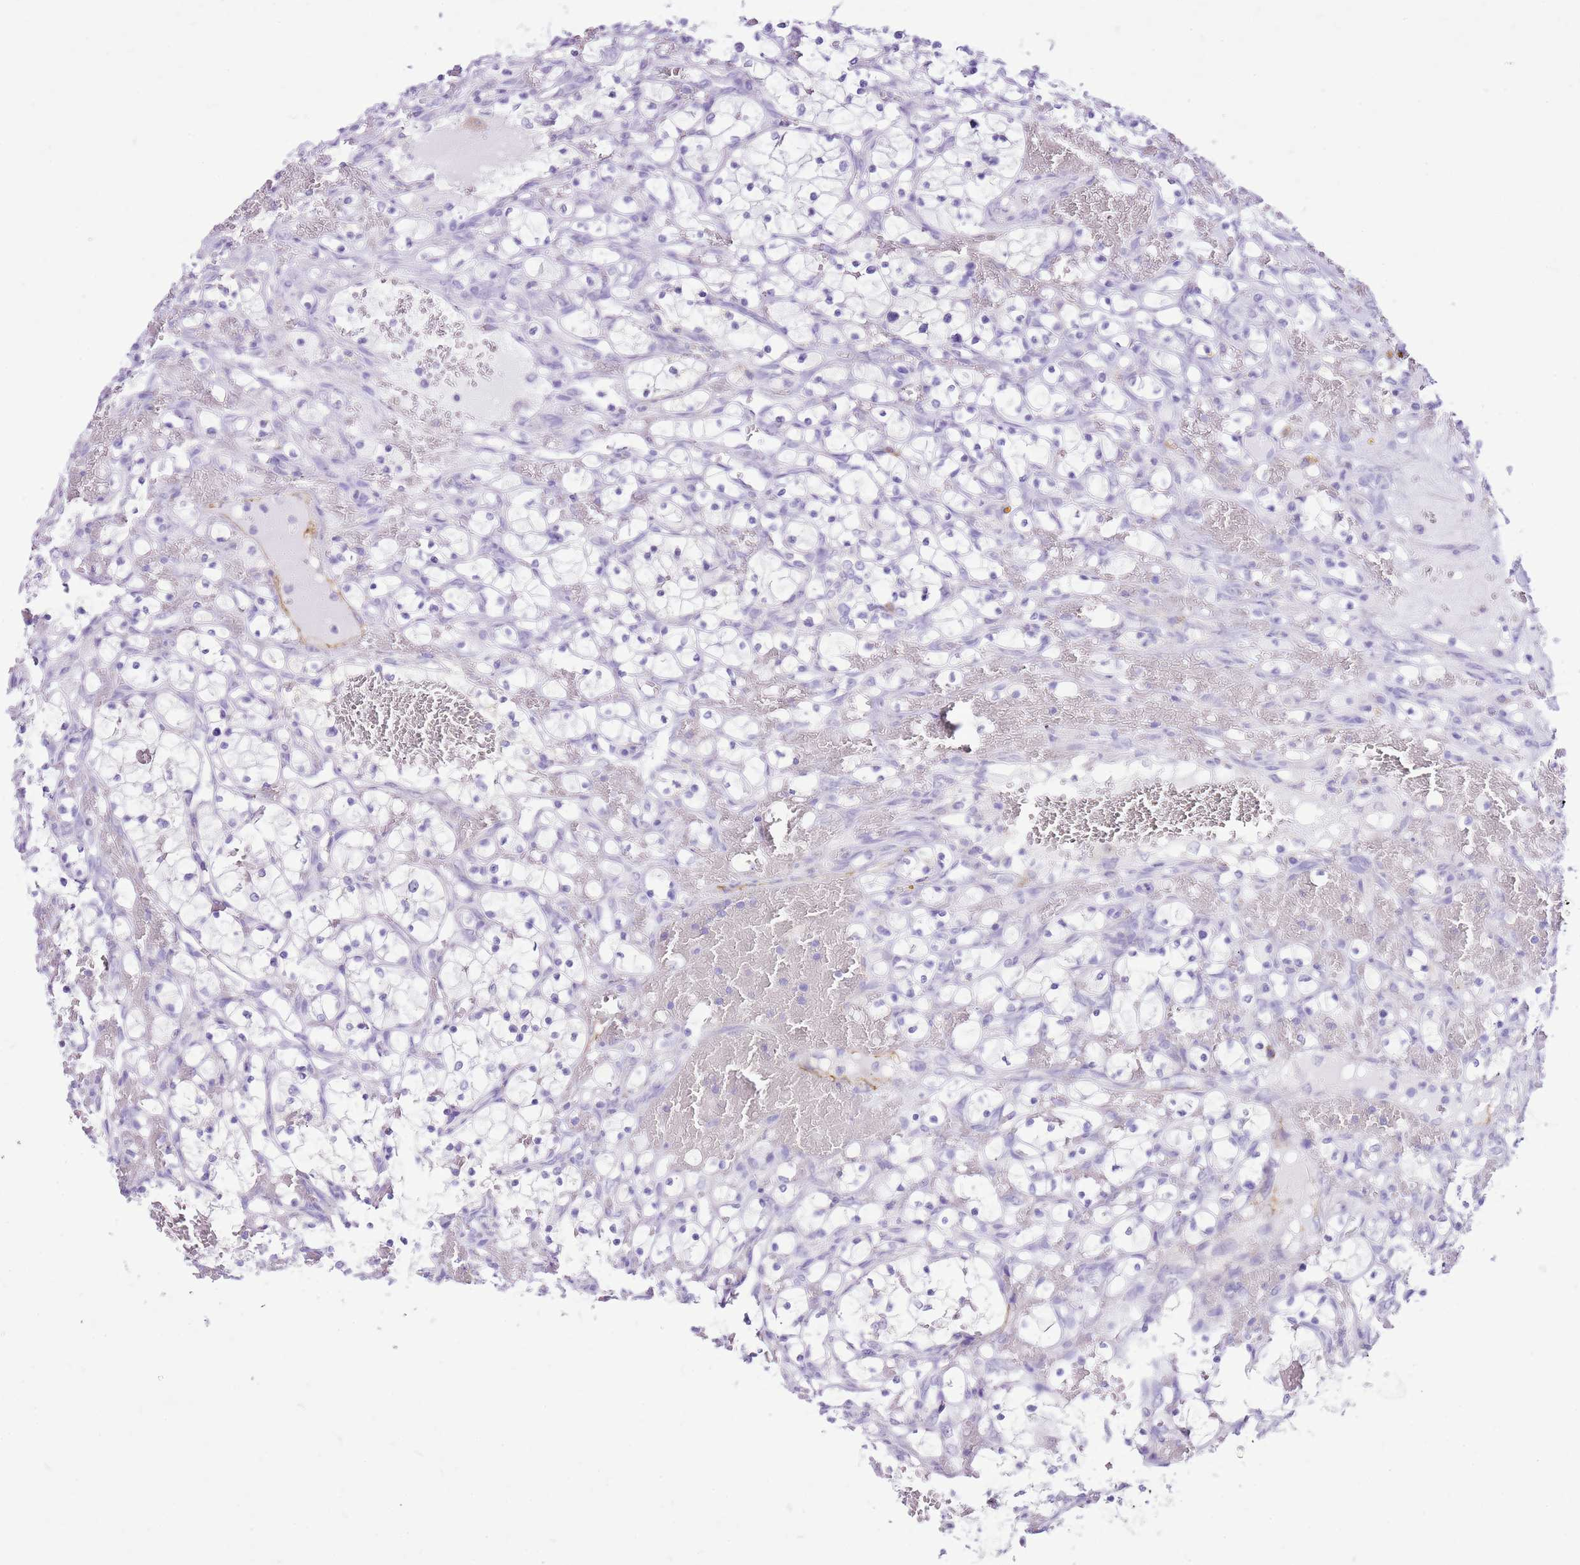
{"staining": {"intensity": "negative", "quantity": "none", "location": "none"}, "tissue": "renal cancer", "cell_type": "Tumor cells", "image_type": "cancer", "snomed": [{"axis": "morphology", "description": "Adenocarcinoma, NOS"}, {"axis": "topography", "description": "Kidney"}], "caption": "Renal cancer was stained to show a protein in brown. There is no significant staining in tumor cells.", "gene": "AAR2", "patient": {"sex": "female", "age": 69}}